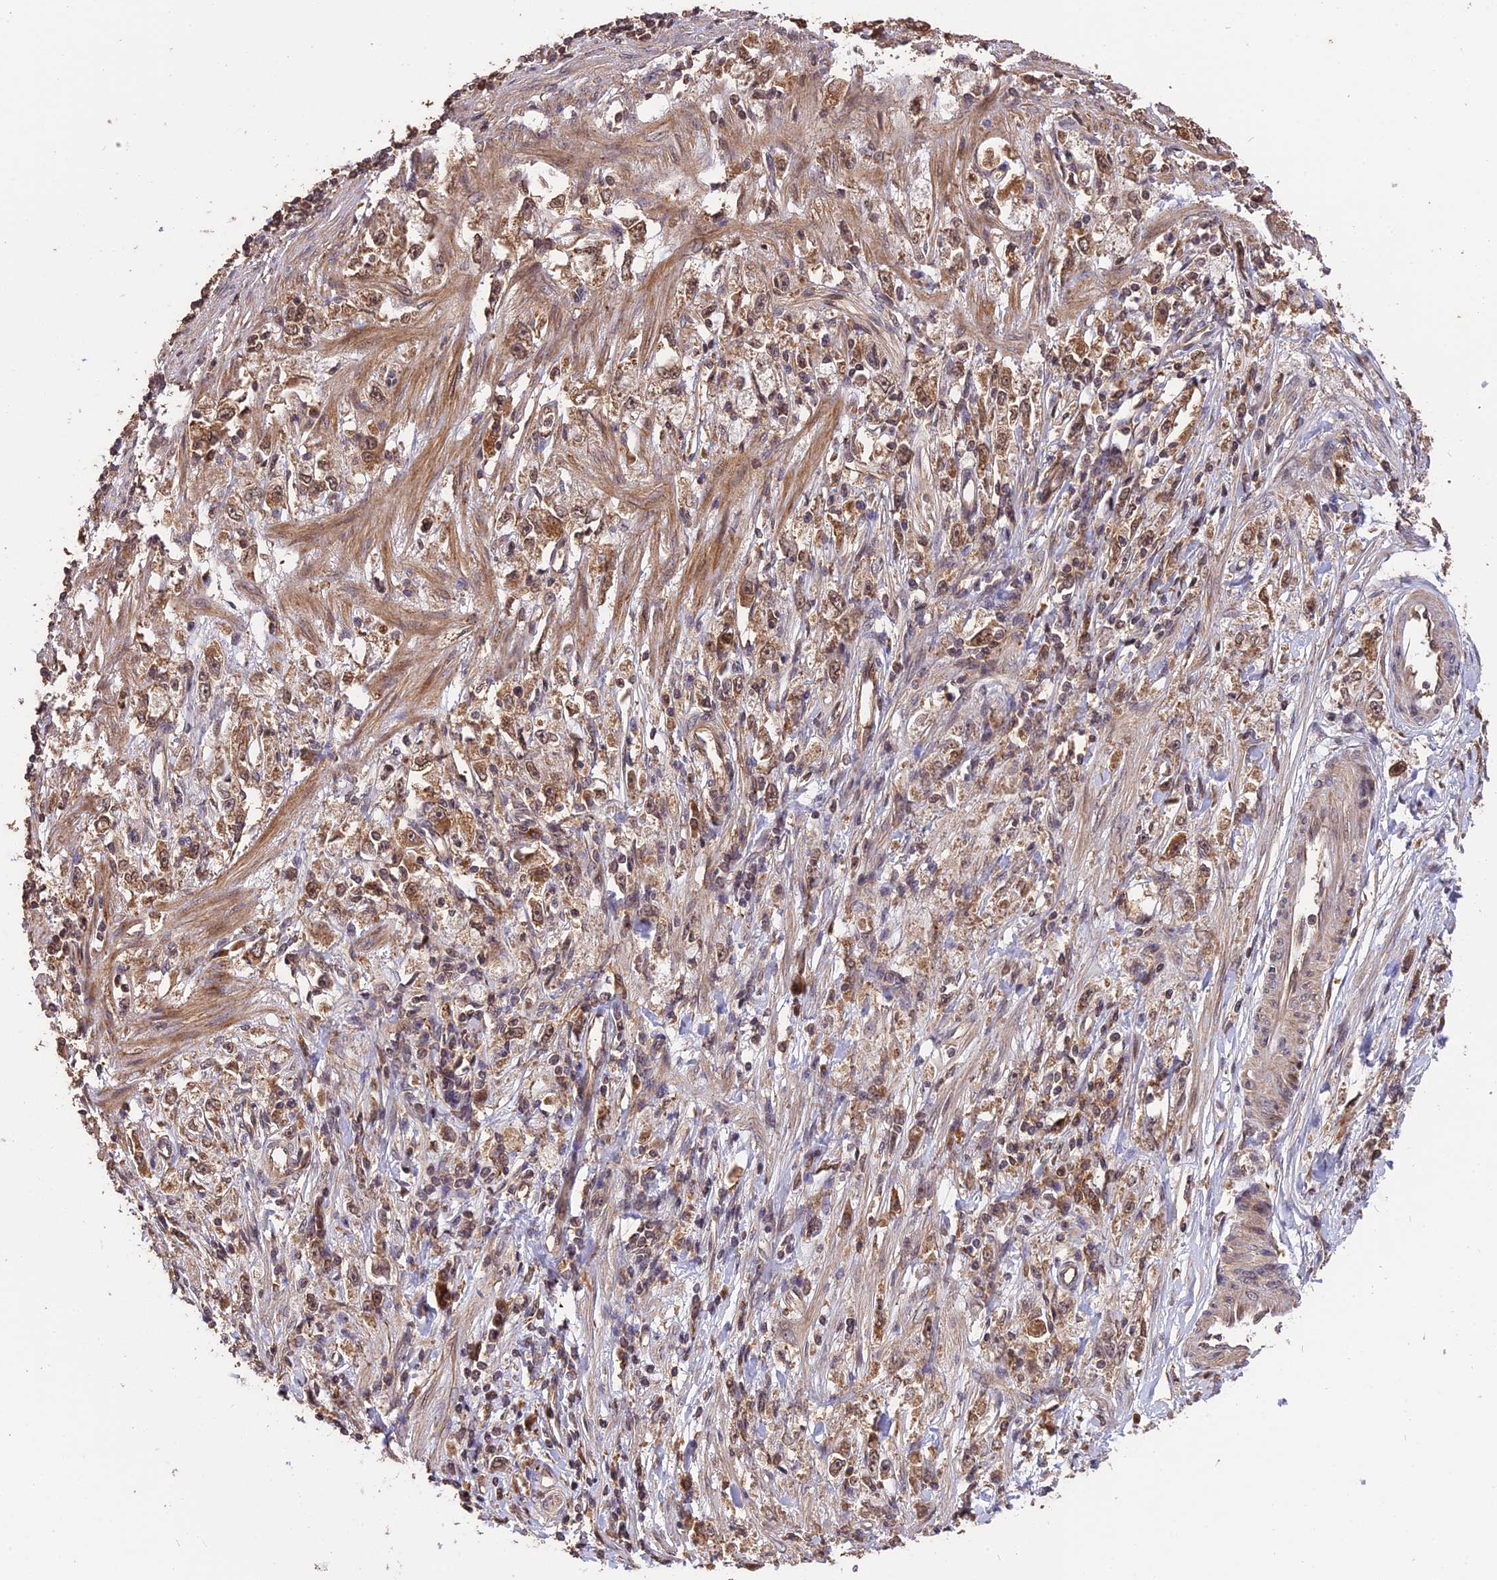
{"staining": {"intensity": "moderate", "quantity": ">75%", "location": "cytoplasmic/membranous"}, "tissue": "stomach cancer", "cell_type": "Tumor cells", "image_type": "cancer", "snomed": [{"axis": "morphology", "description": "Adenocarcinoma, NOS"}, {"axis": "topography", "description": "Stomach"}], "caption": "Adenocarcinoma (stomach) stained with a protein marker demonstrates moderate staining in tumor cells.", "gene": "ESCO1", "patient": {"sex": "female", "age": 59}}